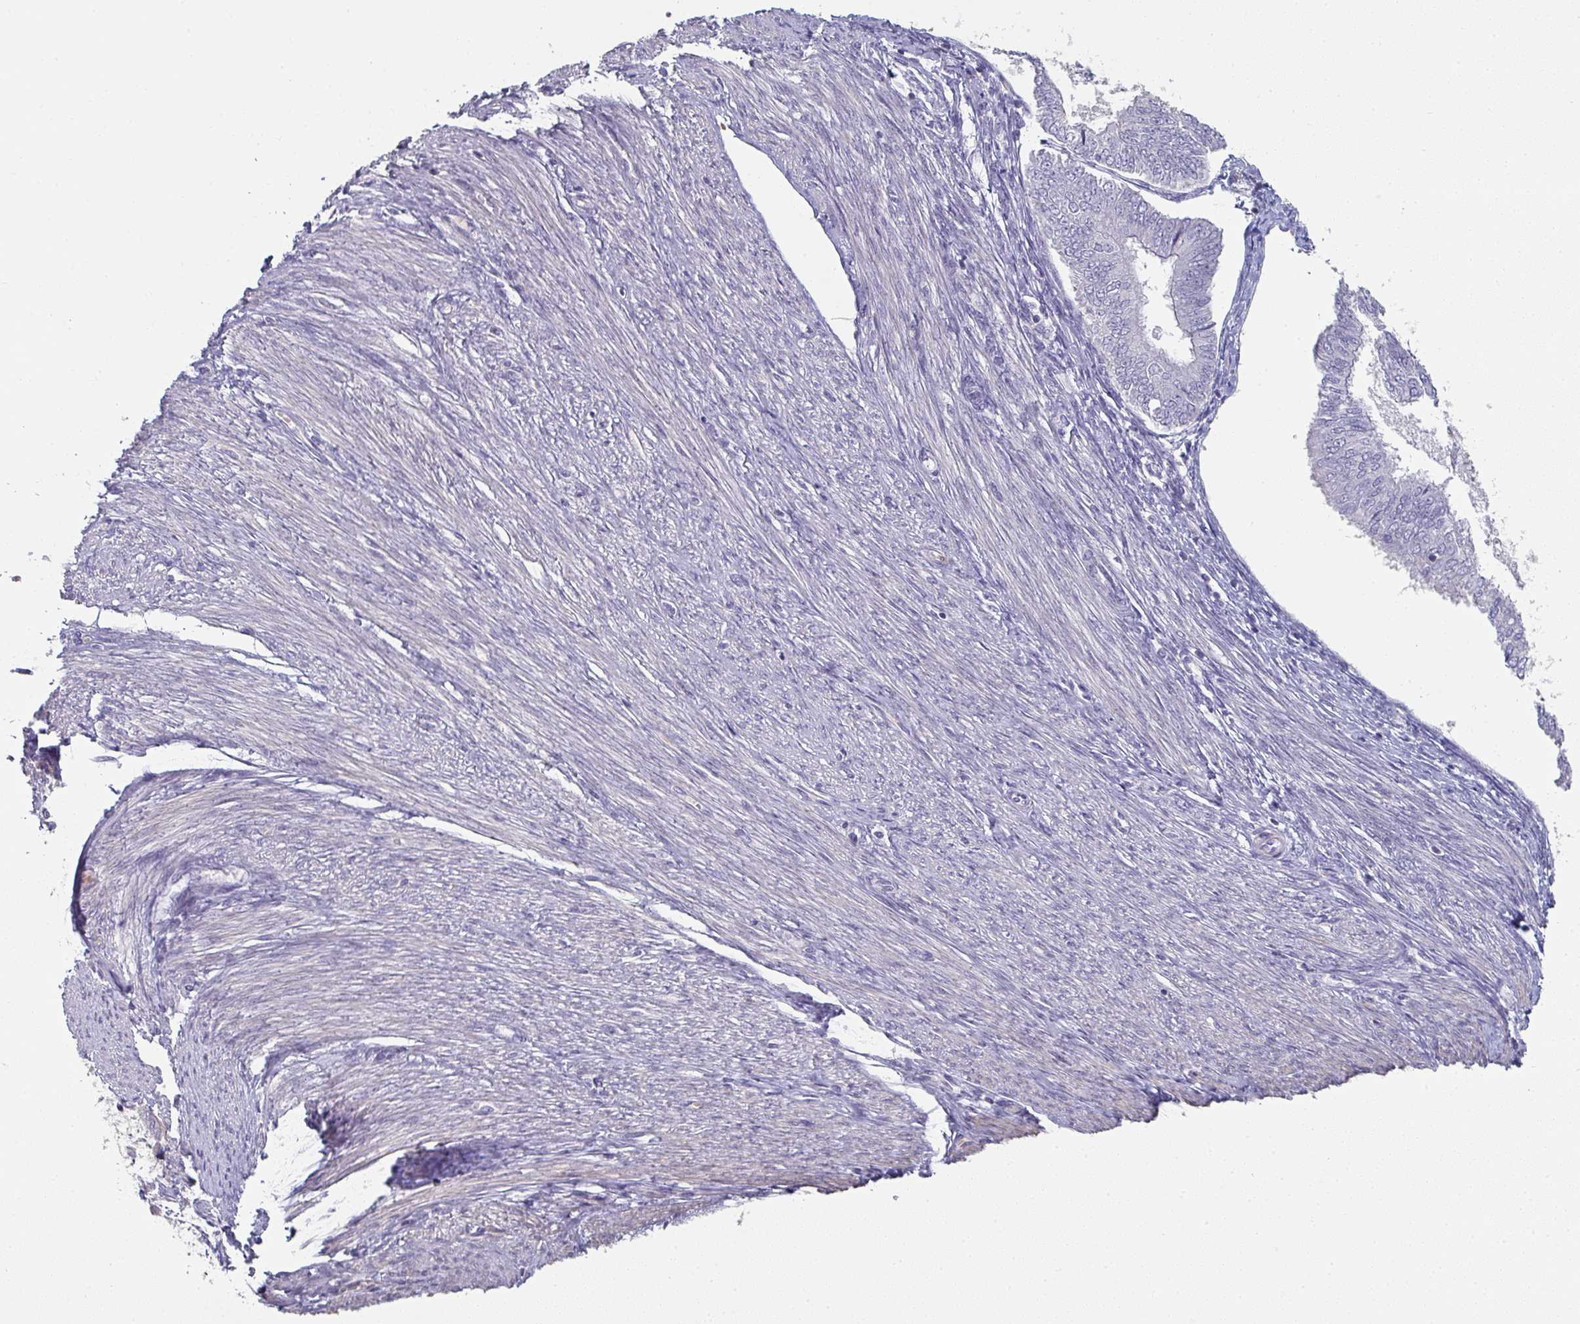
{"staining": {"intensity": "negative", "quantity": "none", "location": "none"}, "tissue": "endometrial cancer", "cell_type": "Tumor cells", "image_type": "cancer", "snomed": [{"axis": "morphology", "description": "Adenocarcinoma, NOS"}, {"axis": "topography", "description": "Endometrium"}], "caption": "Immunohistochemical staining of adenocarcinoma (endometrial) displays no significant positivity in tumor cells.", "gene": "A1CF", "patient": {"sex": "female", "age": 58}}